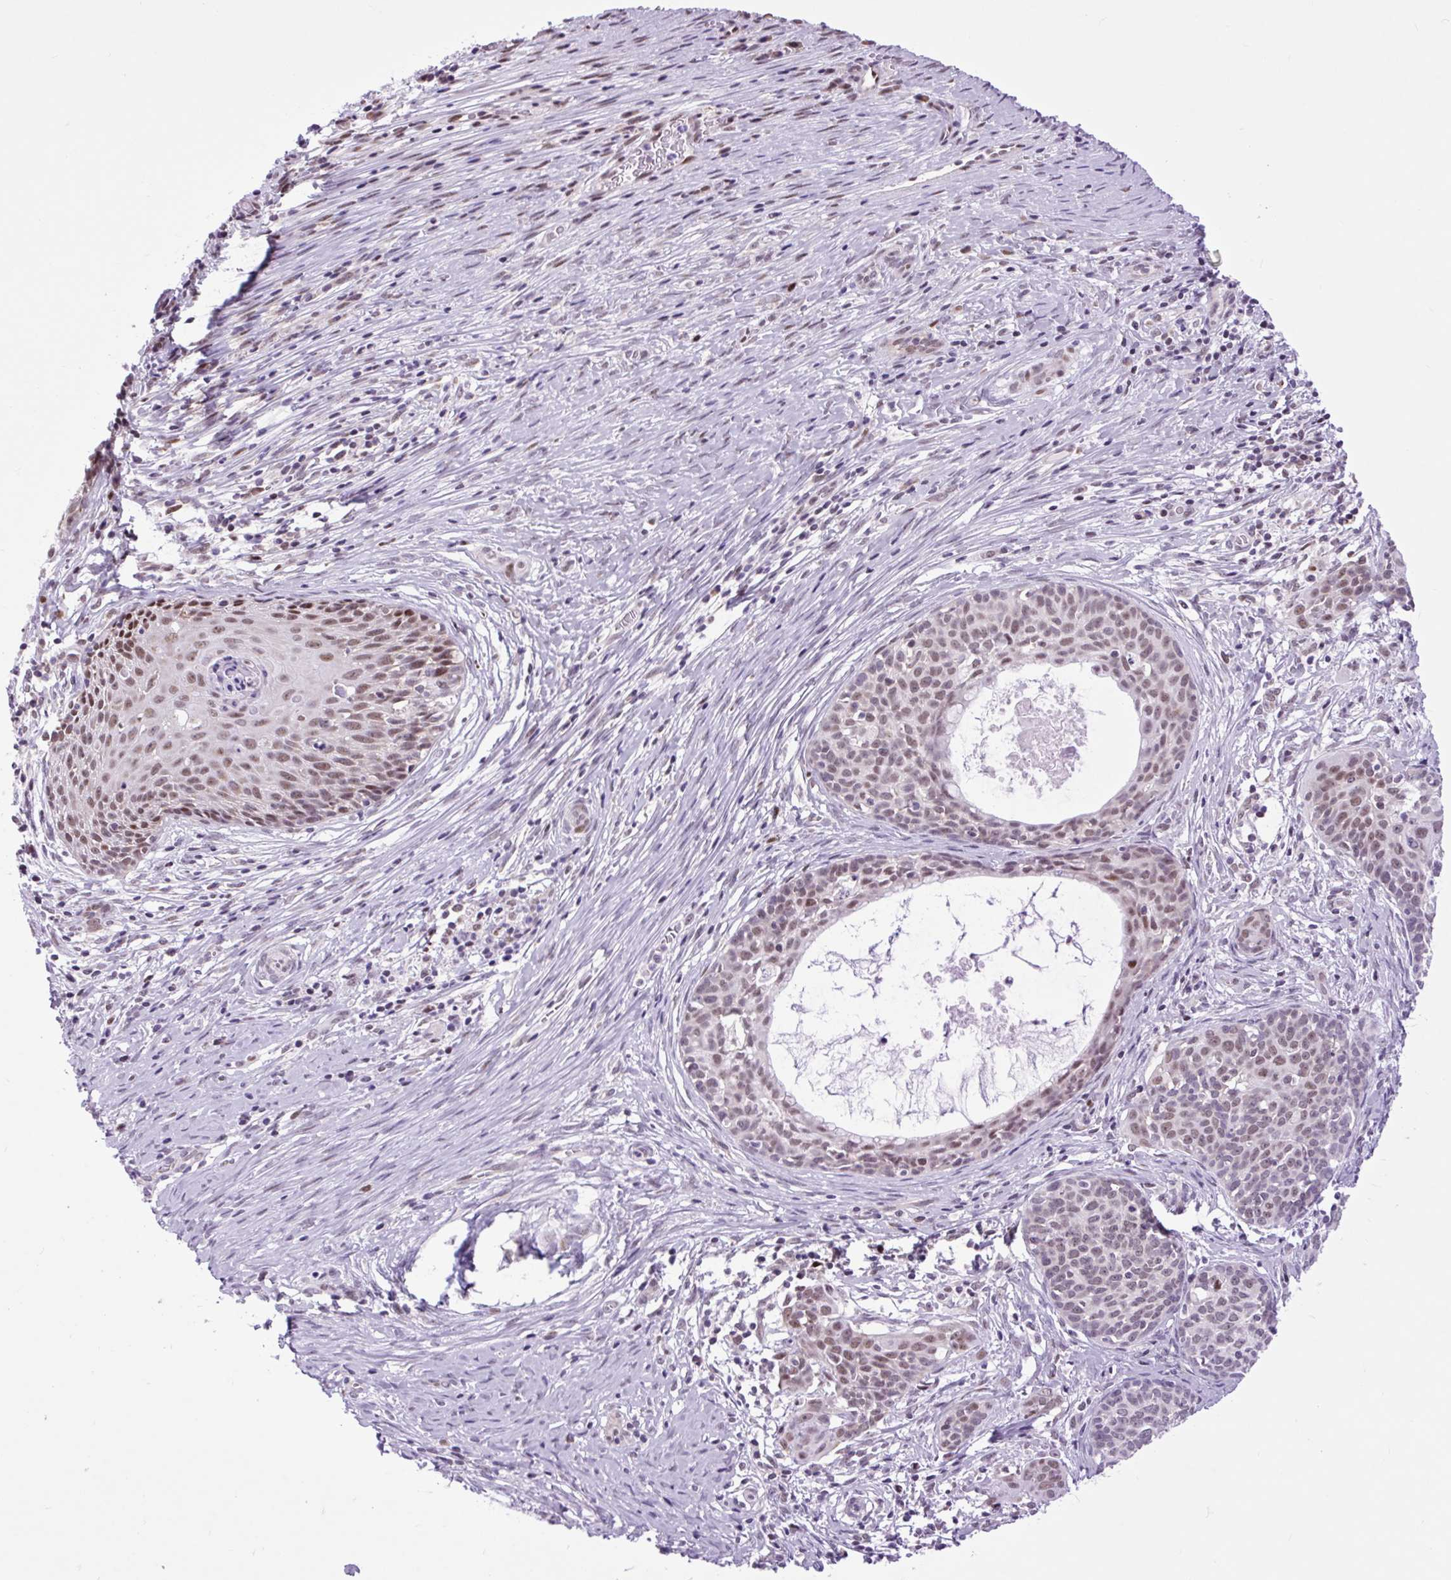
{"staining": {"intensity": "moderate", "quantity": "25%-75%", "location": "nuclear"}, "tissue": "cervical cancer", "cell_type": "Tumor cells", "image_type": "cancer", "snomed": [{"axis": "morphology", "description": "Squamous cell carcinoma, NOS"}, {"axis": "morphology", "description": "Adenocarcinoma, NOS"}, {"axis": "topography", "description": "Cervix"}], "caption": "Human cervical cancer stained for a protein (brown) shows moderate nuclear positive staining in approximately 25%-75% of tumor cells.", "gene": "CLK2", "patient": {"sex": "female", "age": 52}}